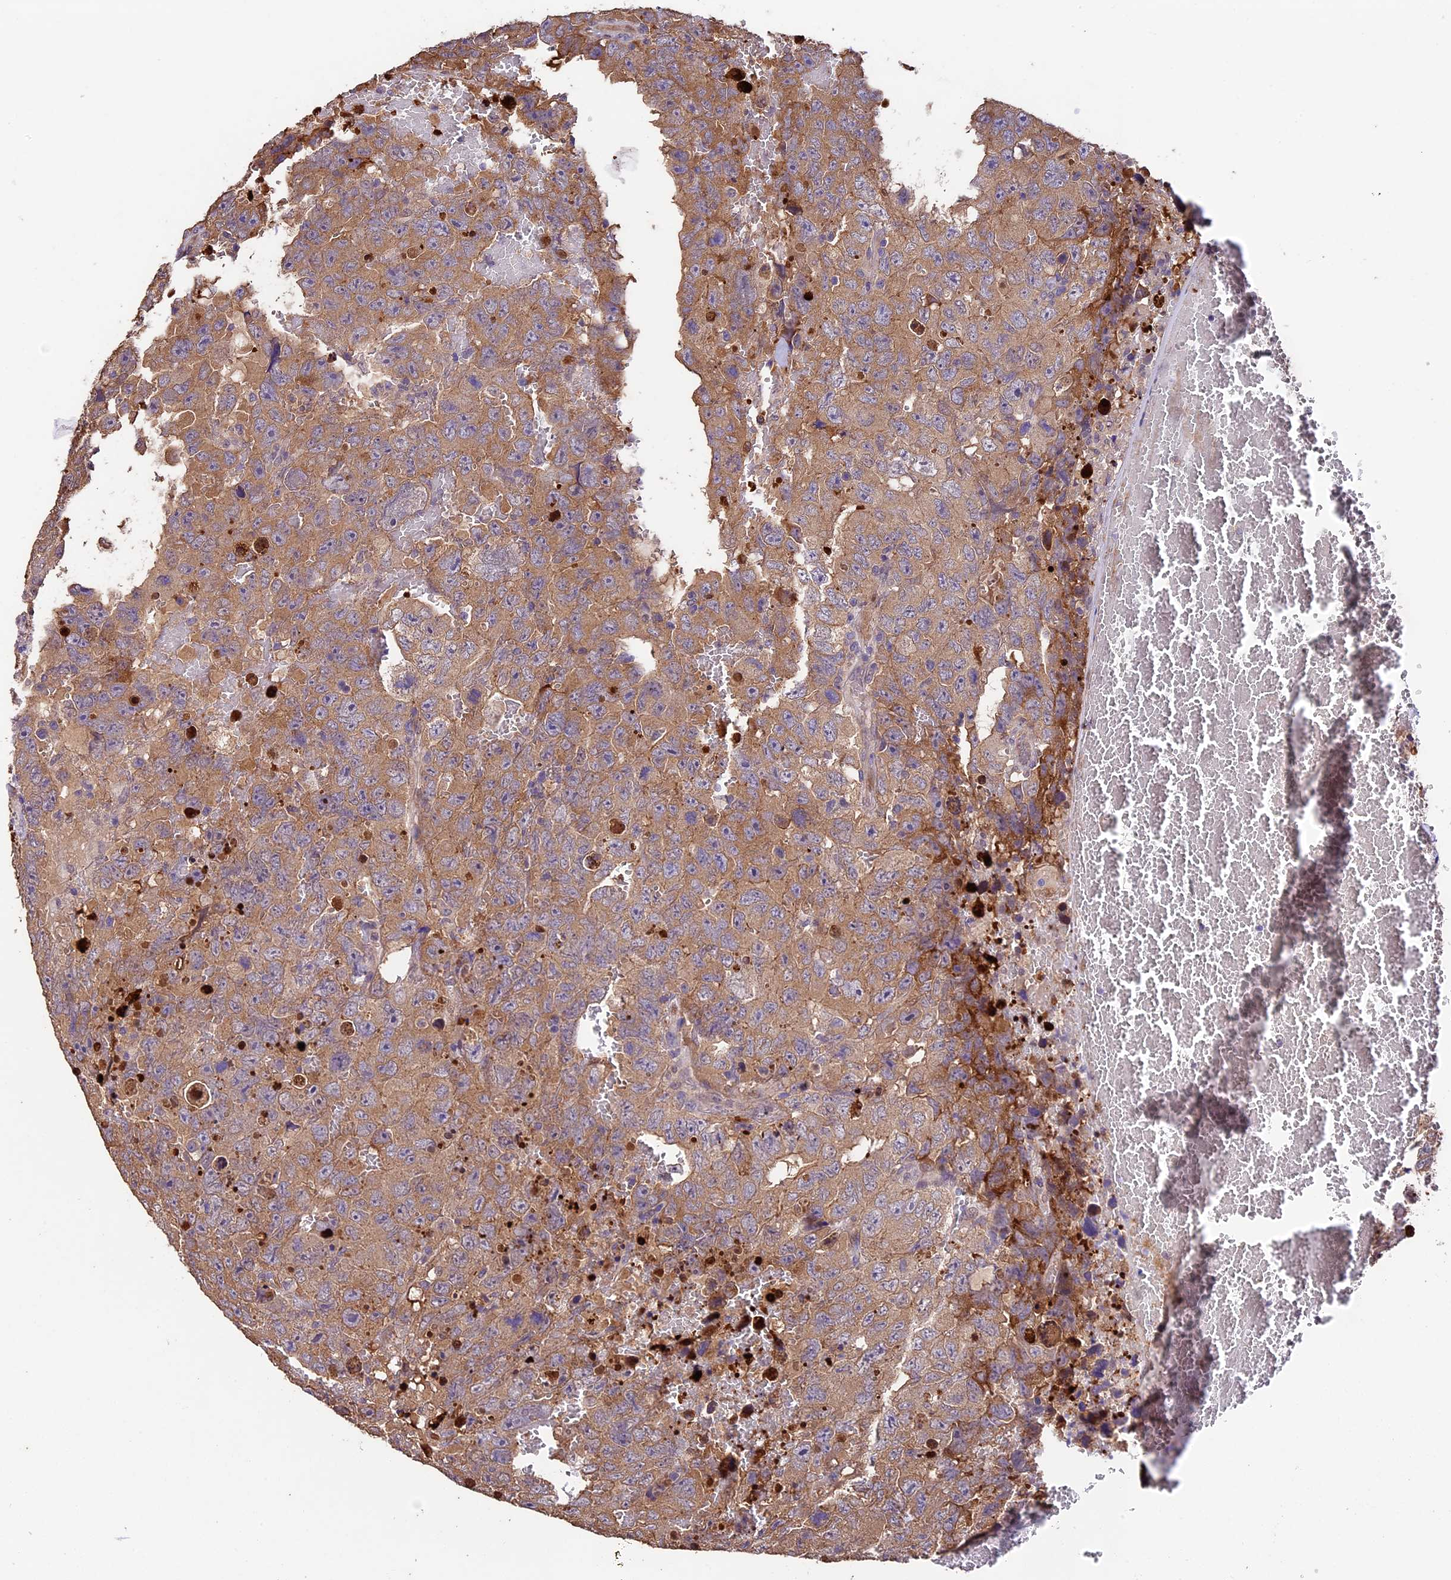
{"staining": {"intensity": "moderate", "quantity": "25%-75%", "location": "cytoplasmic/membranous"}, "tissue": "testis cancer", "cell_type": "Tumor cells", "image_type": "cancer", "snomed": [{"axis": "morphology", "description": "Carcinoma, Embryonal, NOS"}, {"axis": "topography", "description": "Testis"}], "caption": "Immunohistochemistry photomicrograph of embryonal carcinoma (testis) stained for a protein (brown), which shows medium levels of moderate cytoplasmic/membranous staining in approximately 25%-75% of tumor cells.", "gene": "SBNO2", "patient": {"sex": "male", "age": 45}}